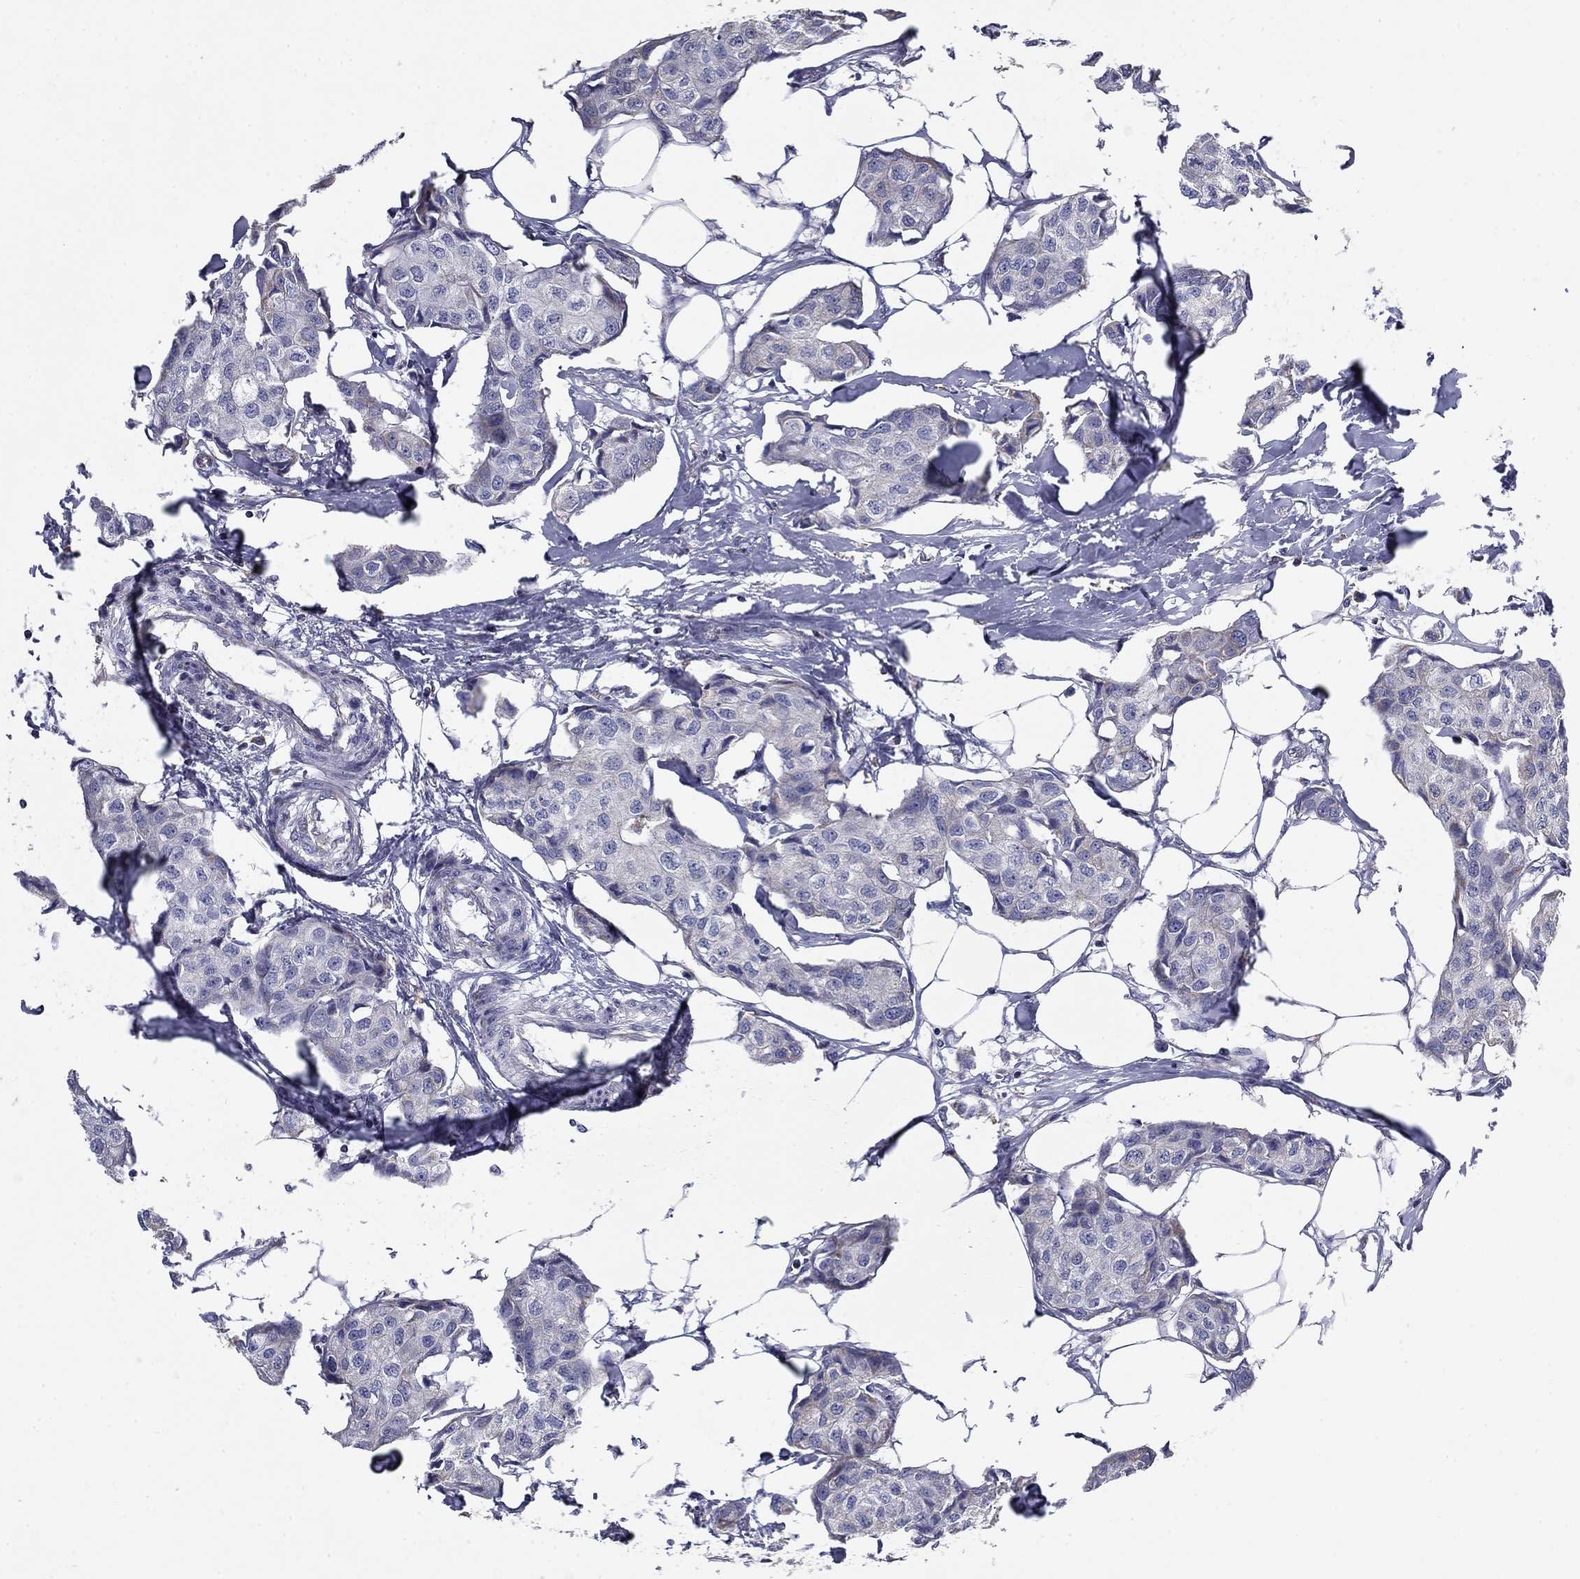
{"staining": {"intensity": "negative", "quantity": "none", "location": "none"}, "tissue": "breast cancer", "cell_type": "Tumor cells", "image_type": "cancer", "snomed": [{"axis": "morphology", "description": "Duct carcinoma"}, {"axis": "topography", "description": "Breast"}], "caption": "This histopathology image is of infiltrating ductal carcinoma (breast) stained with IHC to label a protein in brown with the nuclei are counter-stained blue. There is no positivity in tumor cells. (Stains: DAB IHC with hematoxylin counter stain, Microscopy: brightfield microscopy at high magnification).", "gene": "NDUFA4L2", "patient": {"sex": "female", "age": 80}}